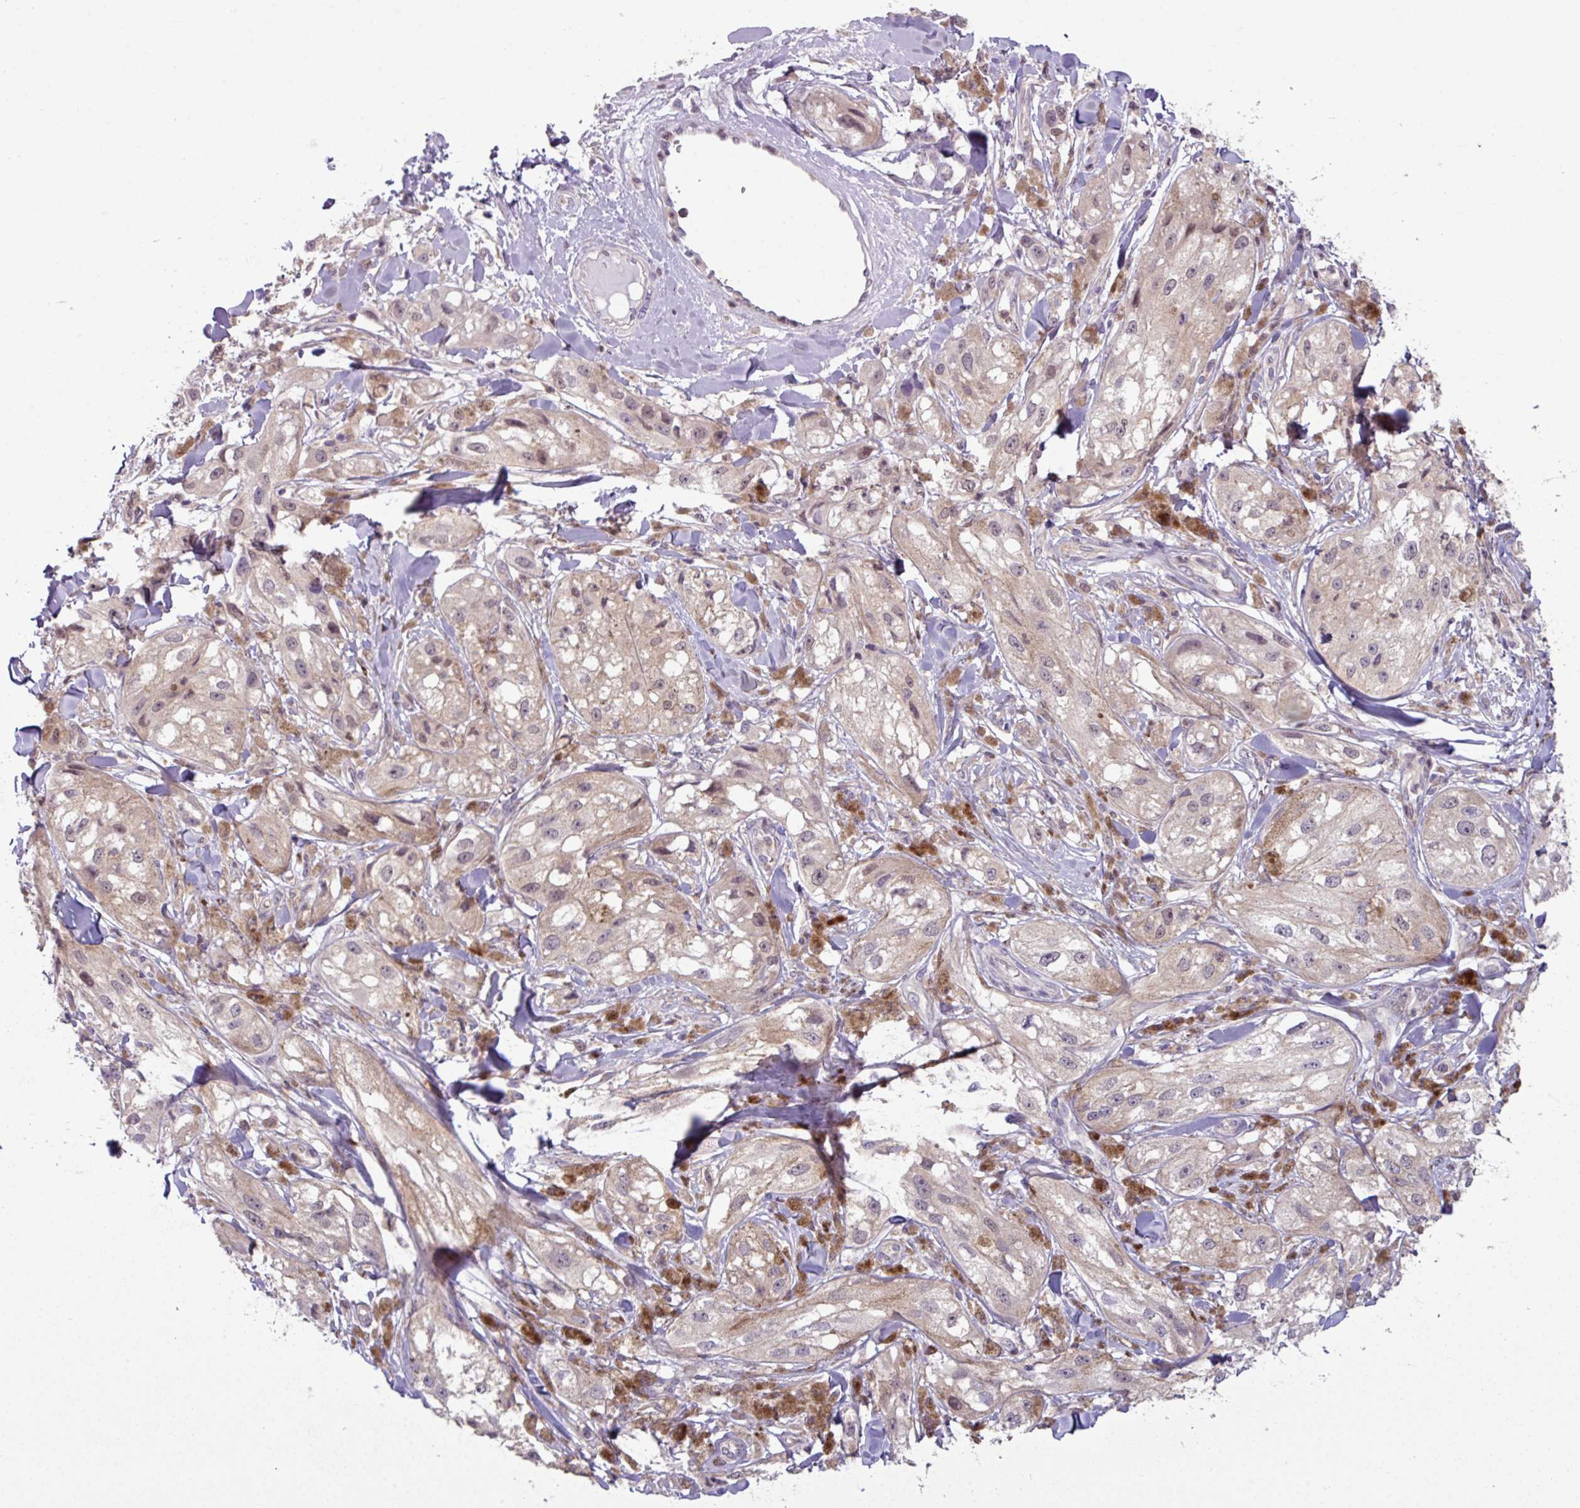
{"staining": {"intensity": "weak", "quantity": ">75%", "location": "cytoplasmic/membranous"}, "tissue": "melanoma", "cell_type": "Tumor cells", "image_type": "cancer", "snomed": [{"axis": "morphology", "description": "Malignant melanoma, NOS"}, {"axis": "topography", "description": "Skin"}], "caption": "Malignant melanoma tissue shows weak cytoplasmic/membranous staining in approximately >75% of tumor cells", "gene": "TTLL12", "patient": {"sex": "male", "age": 88}}